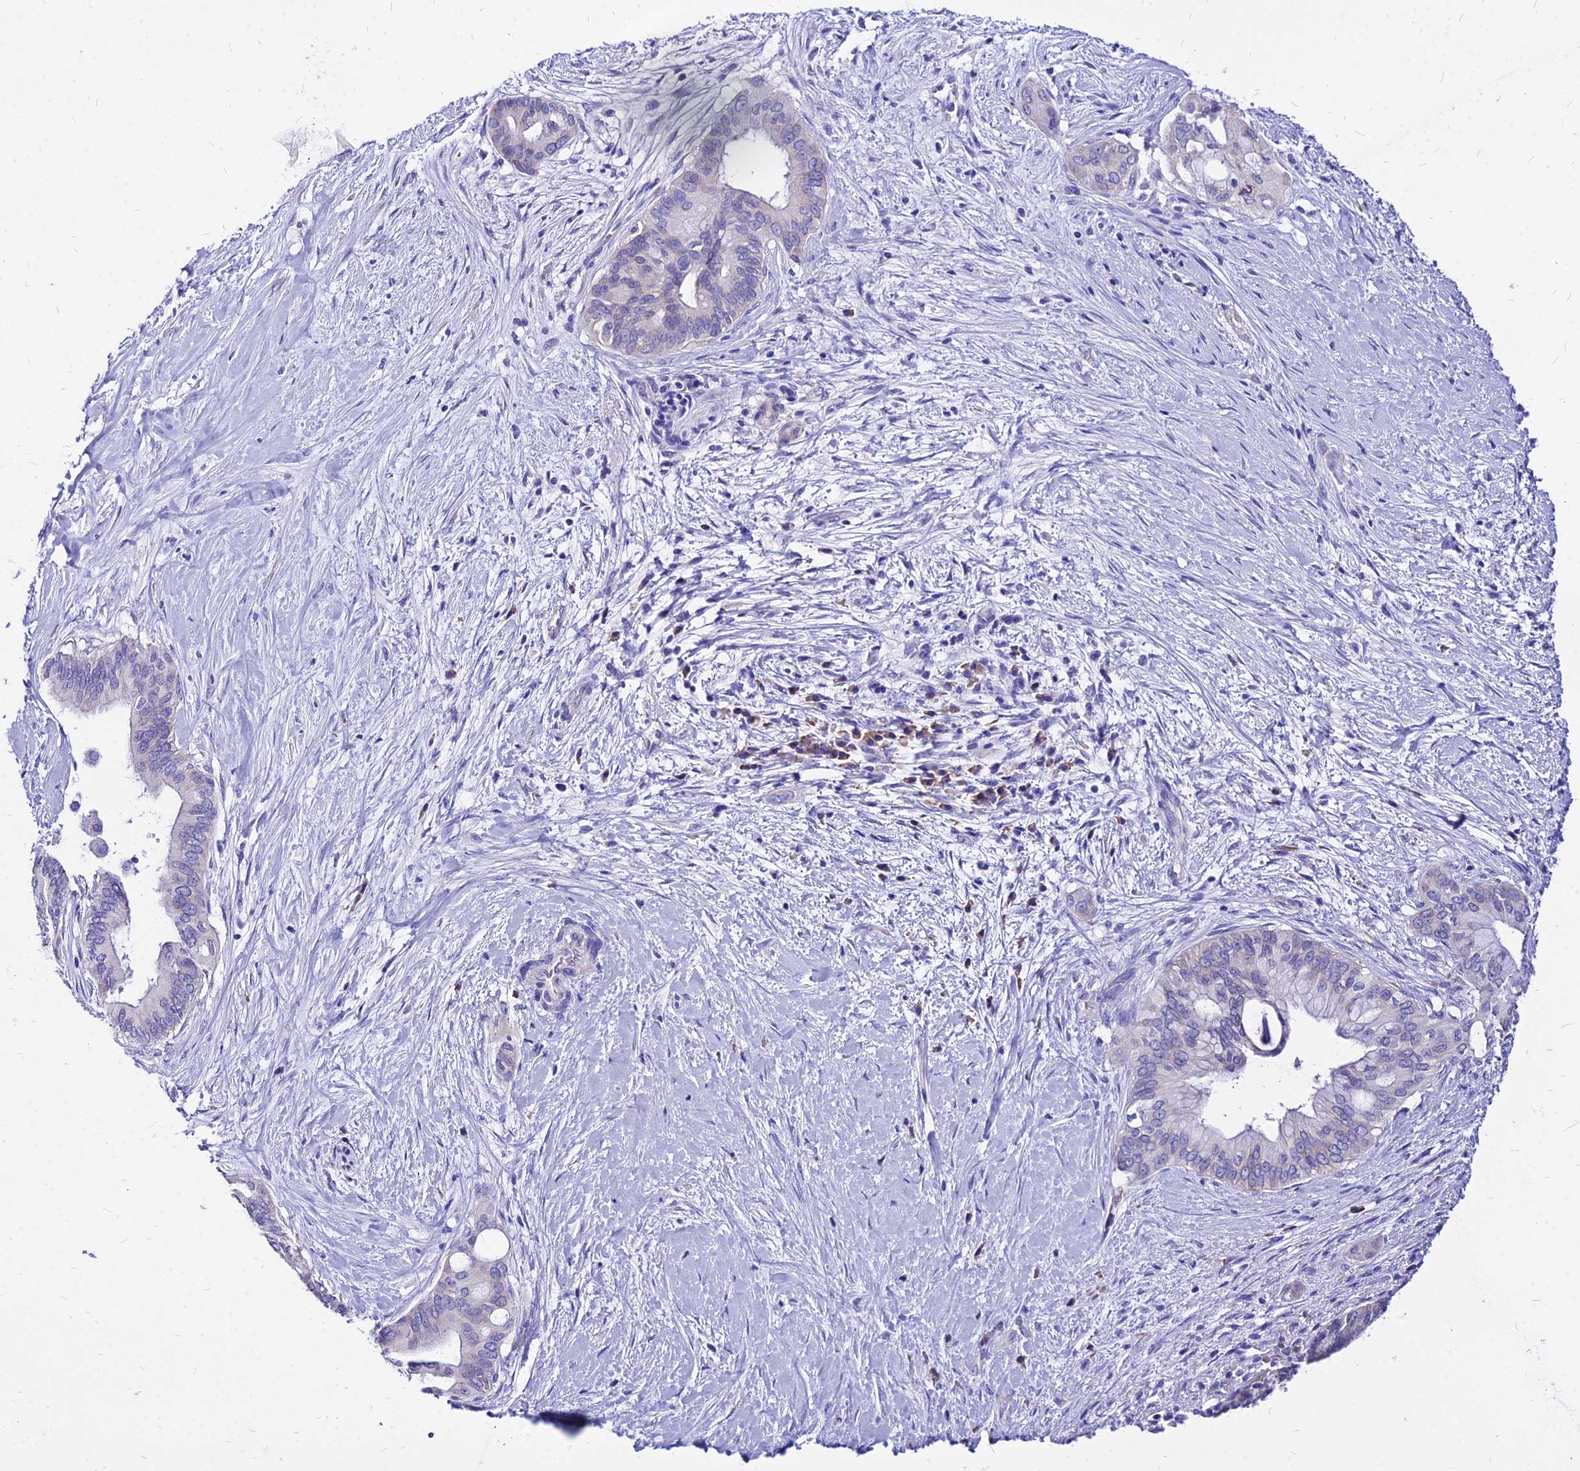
{"staining": {"intensity": "negative", "quantity": "none", "location": "none"}, "tissue": "pancreatic cancer", "cell_type": "Tumor cells", "image_type": "cancer", "snomed": [{"axis": "morphology", "description": "Adenocarcinoma, NOS"}, {"axis": "topography", "description": "Pancreas"}], "caption": "Immunohistochemical staining of human pancreatic adenocarcinoma displays no significant staining in tumor cells.", "gene": "RPL19", "patient": {"sex": "male", "age": 46}}